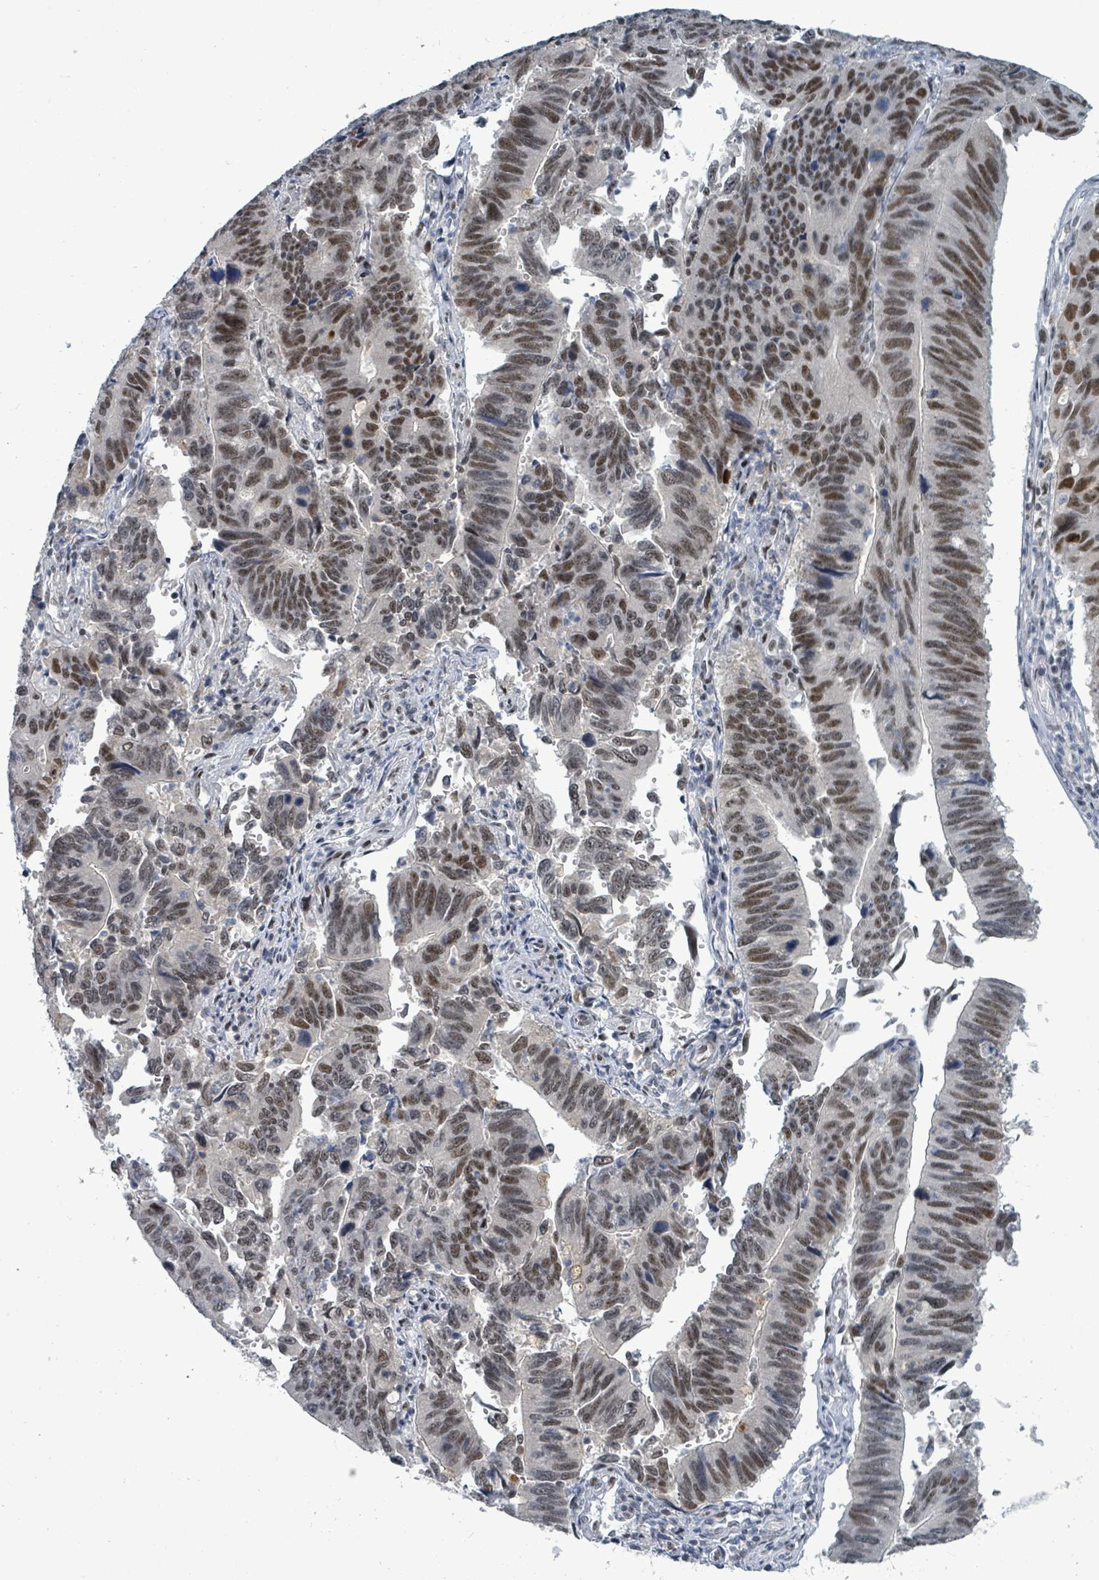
{"staining": {"intensity": "moderate", "quantity": ">75%", "location": "nuclear"}, "tissue": "stomach cancer", "cell_type": "Tumor cells", "image_type": "cancer", "snomed": [{"axis": "morphology", "description": "Adenocarcinoma, NOS"}, {"axis": "topography", "description": "Stomach"}], "caption": "Stomach adenocarcinoma tissue shows moderate nuclear staining in about >75% of tumor cells, visualized by immunohistochemistry.", "gene": "UCK1", "patient": {"sex": "male", "age": 59}}